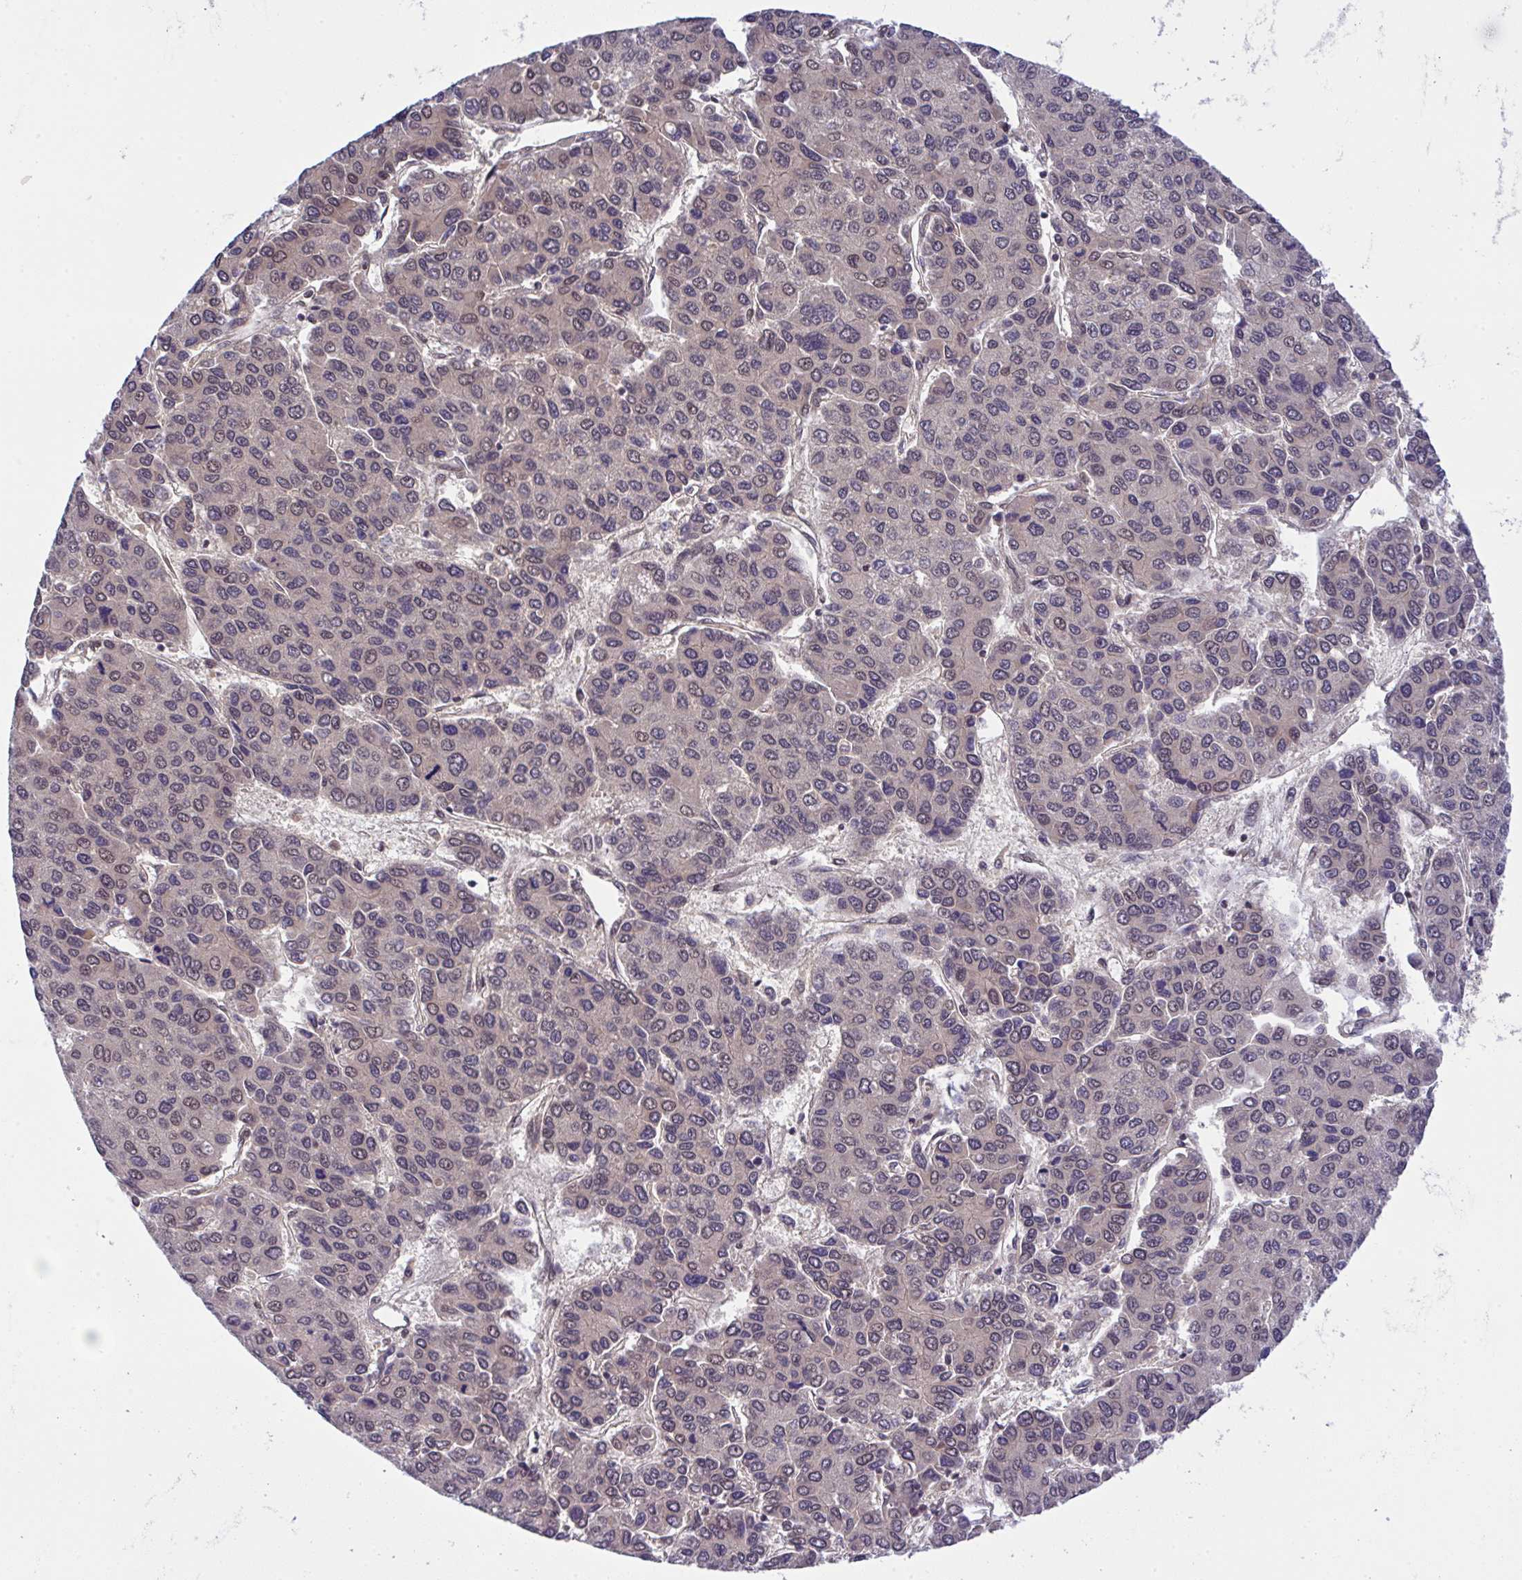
{"staining": {"intensity": "weak", "quantity": "25%-75%", "location": "nuclear"}, "tissue": "liver cancer", "cell_type": "Tumor cells", "image_type": "cancer", "snomed": [{"axis": "morphology", "description": "Carcinoma, Hepatocellular, NOS"}, {"axis": "topography", "description": "Liver"}], "caption": "Weak nuclear expression is present in approximately 25%-75% of tumor cells in liver cancer.", "gene": "C9orf64", "patient": {"sex": "female", "age": 66}}